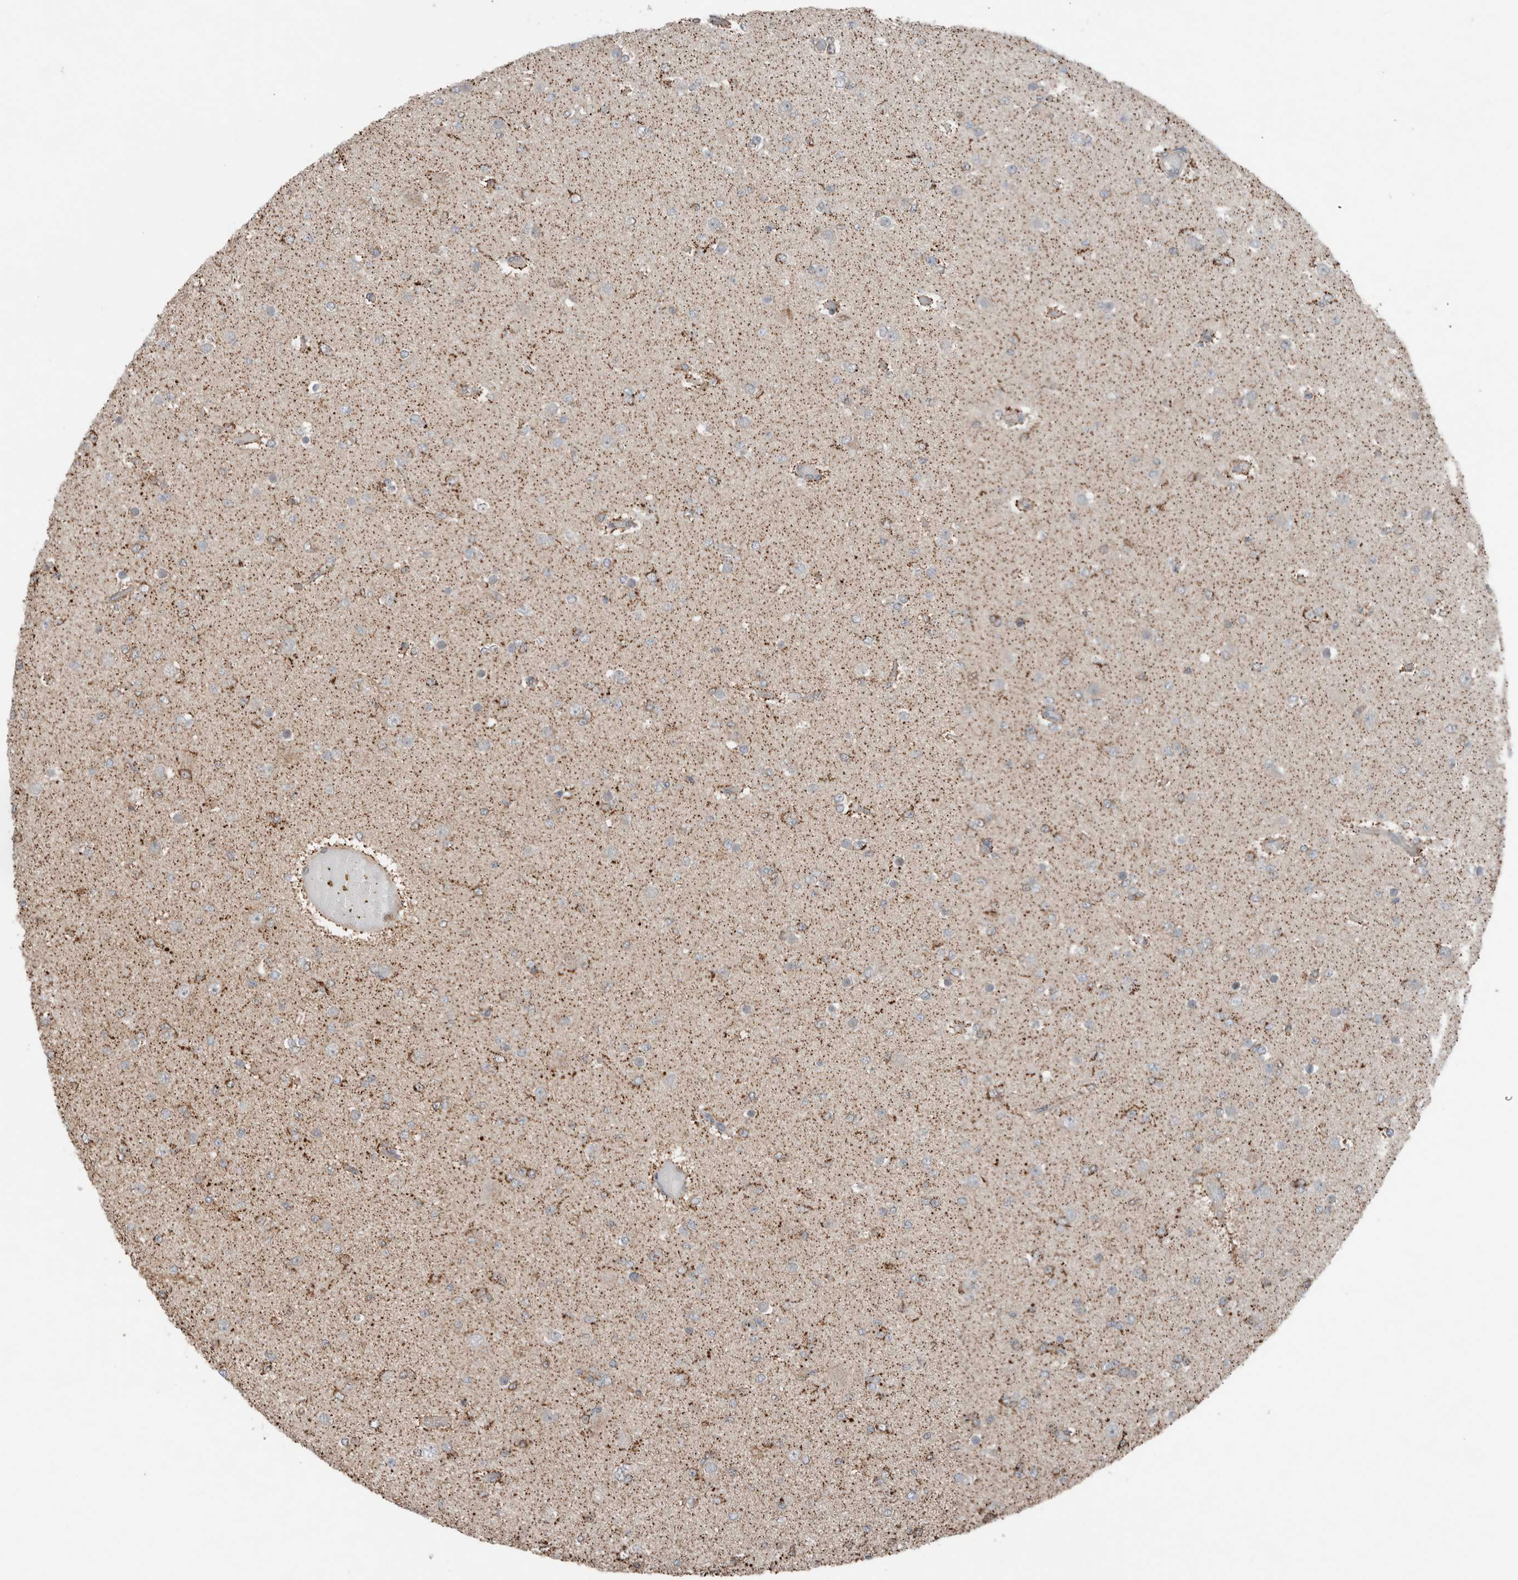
{"staining": {"intensity": "moderate", "quantity": "<25%", "location": "cytoplasmic/membranous"}, "tissue": "glioma", "cell_type": "Tumor cells", "image_type": "cancer", "snomed": [{"axis": "morphology", "description": "Glioma, malignant, Low grade"}, {"axis": "topography", "description": "Brain"}], "caption": "Moderate cytoplasmic/membranous expression for a protein is appreciated in approximately <25% of tumor cells of glioma using immunohistochemistry.", "gene": "KLK14", "patient": {"sex": "female", "age": 22}}